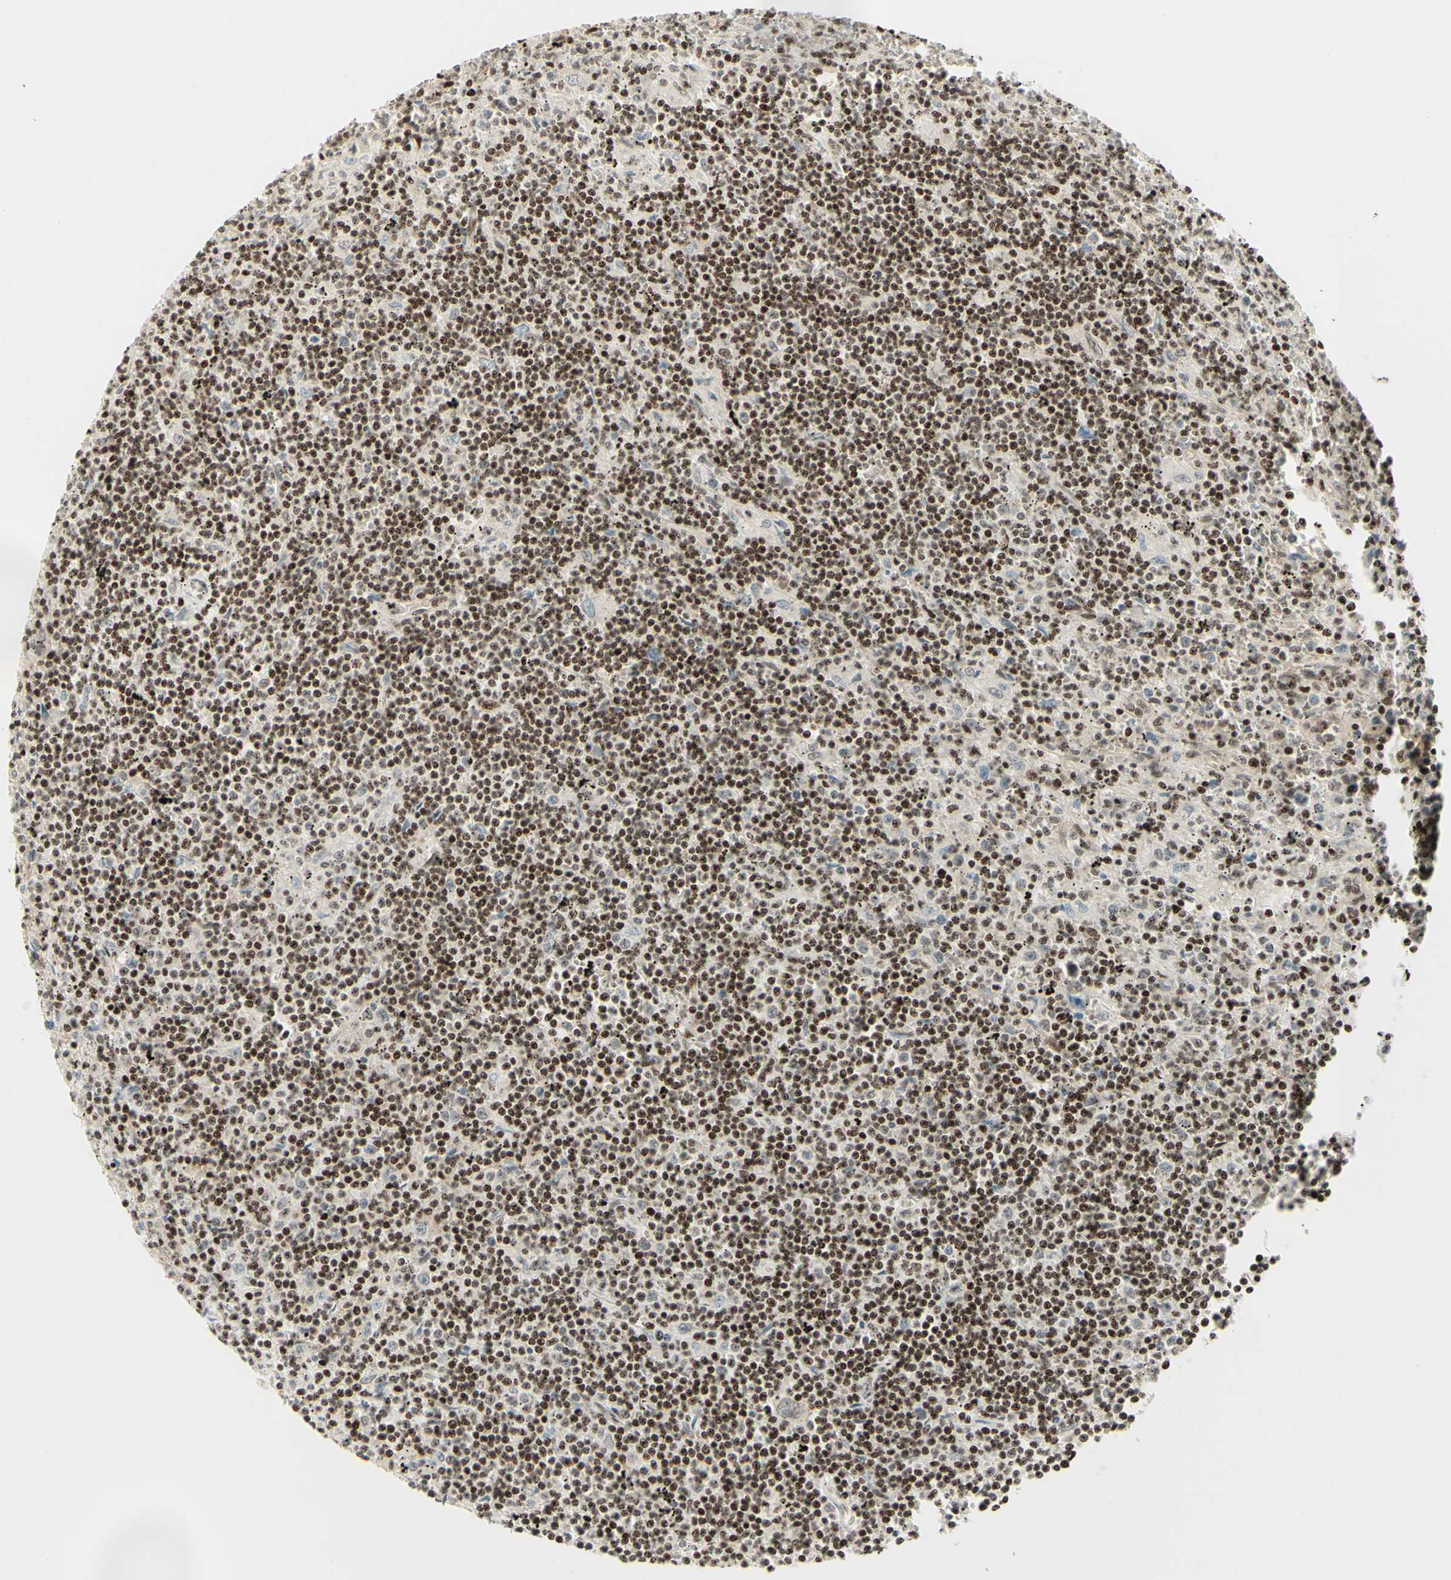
{"staining": {"intensity": "moderate", "quantity": ">75%", "location": "nuclear"}, "tissue": "lymphoma", "cell_type": "Tumor cells", "image_type": "cancer", "snomed": [{"axis": "morphology", "description": "Malignant lymphoma, non-Hodgkin's type, Low grade"}, {"axis": "topography", "description": "Spleen"}], "caption": "Protein staining exhibits moderate nuclear positivity in approximately >75% of tumor cells in lymphoma.", "gene": "CDKL5", "patient": {"sex": "male", "age": 76}}